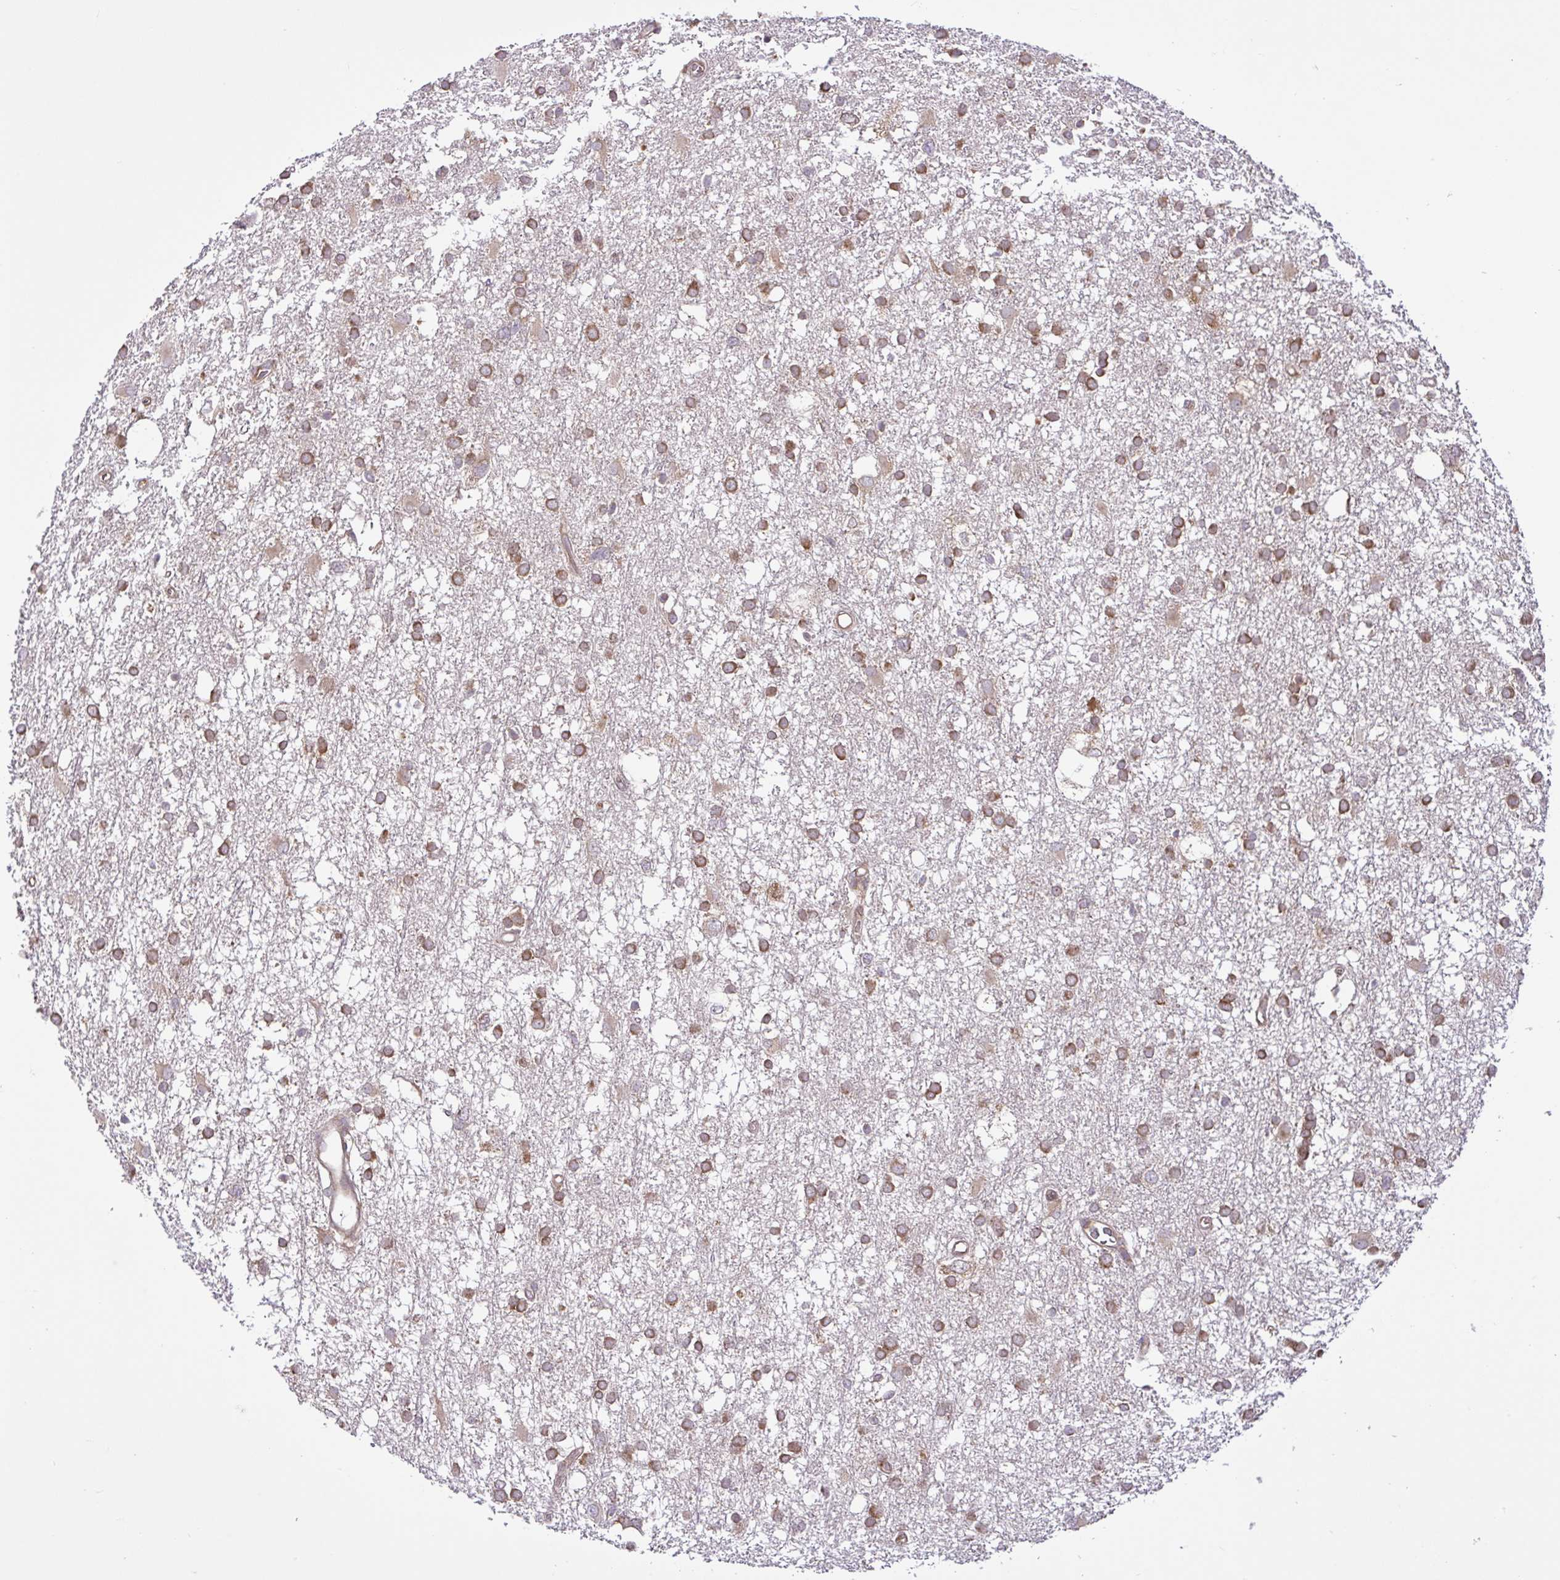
{"staining": {"intensity": "moderate", "quantity": ">75%", "location": "cytoplasmic/membranous"}, "tissue": "glioma", "cell_type": "Tumor cells", "image_type": "cancer", "snomed": [{"axis": "morphology", "description": "Glioma, malignant, High grade"}, {"axis": "topography", "description": "Brain"}], "caption": "The histopathology image exhibits a brown stain indicating the presence of a protein in the cytoplasmic/membranous of tumor cells in malignant high-grade glioma.", "gene": "NTPCR", "patient": {"sex": "male", "age": 61}}